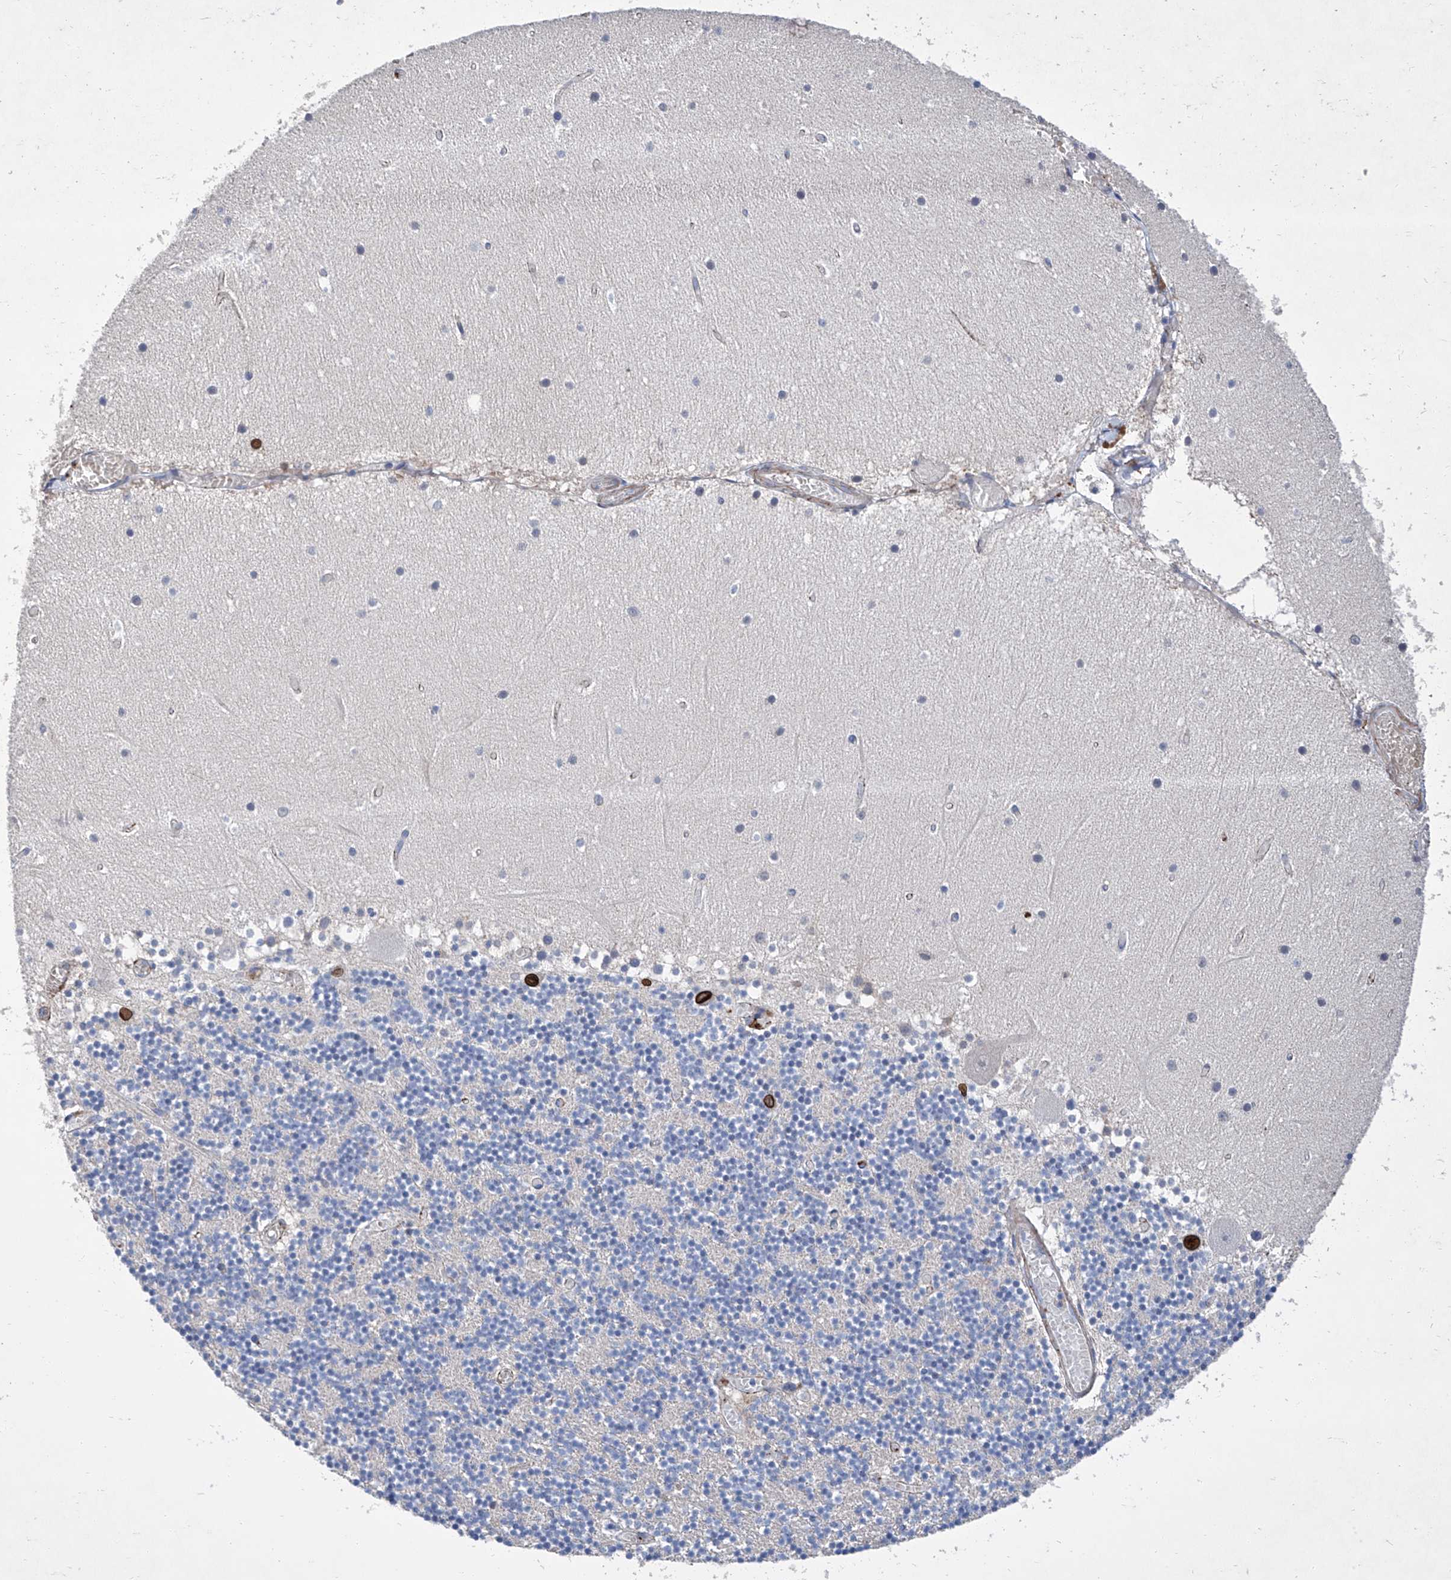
{"staining": {"intensity": "negative", "quantity": "none", "location": "none"}, "tissue": "cerebellum", "cell_type": "Cells in granular layer", "image_type": "normal", "snomed": [{"axis": "morphology", "description": "Normal tissue, NOS"}, {"axis": "topography", "description": "Cerebellum"}], "caption": "DAB immunohistochemical staining of benign cerebellum displays no significant expression in cells in granular layer. (Stains: DAB immunohistochemistry with hematoxylin counter stain, Microscopy: brightfield microscopy at high magnification).", "gene": "GPT", "patient": {"sex": "female", "age": 28}}